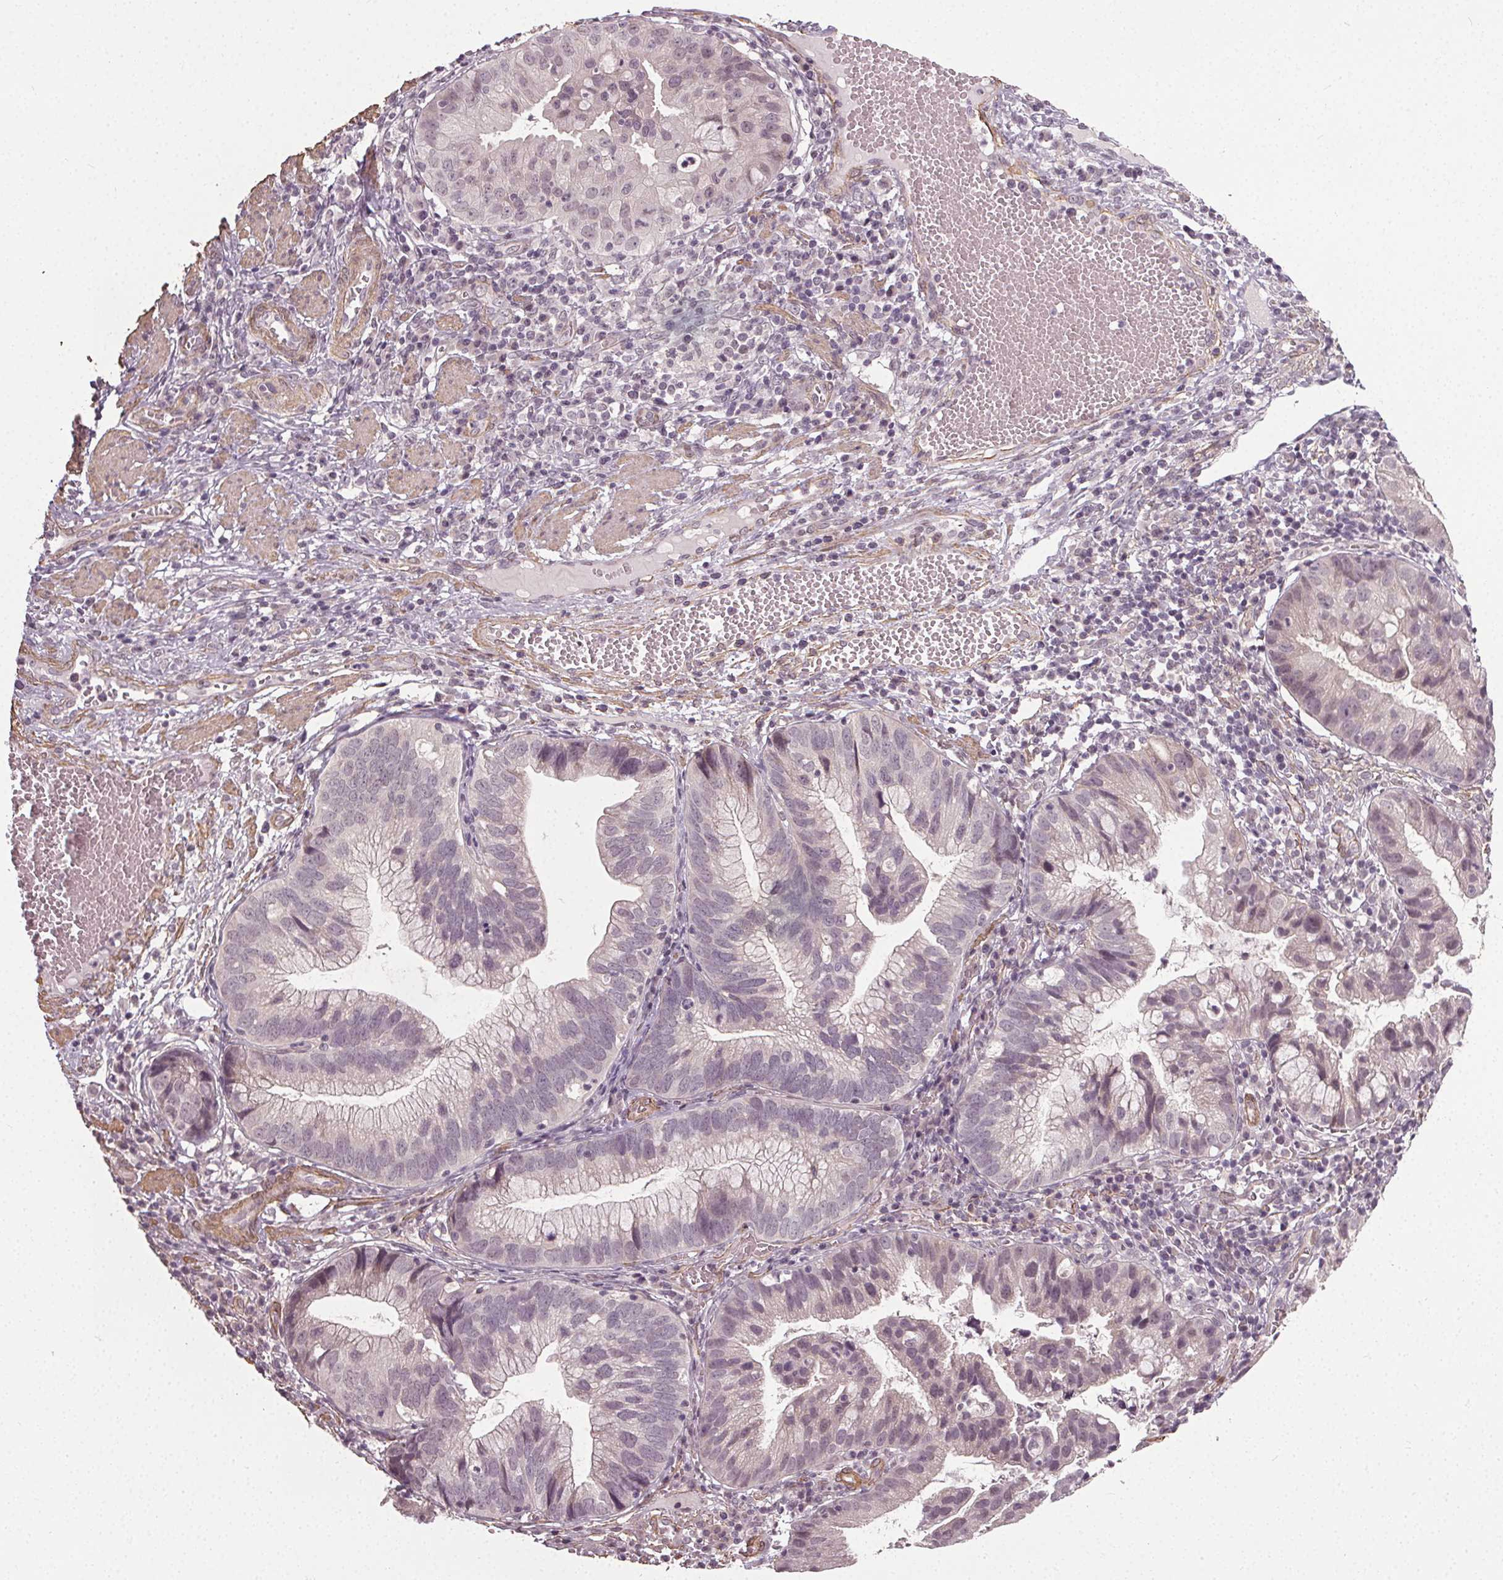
{"staining": {"intensity": "negative", "quantity": "none", "location": "none"}, "tissue": "cervical cancer", "cell_type": "Tumor cells", "image_type": "cancer", "snomed": [{"axis": "morphology", "description": "Adenocarcinoma, NOS"}, {"axis": "topography", "description": "Cervix"}], "caption": "There is no significant positivity in tumor cells of cervical cancer.", "gene": "PKP1", "patient": {"sex": "female", "age": 34}}